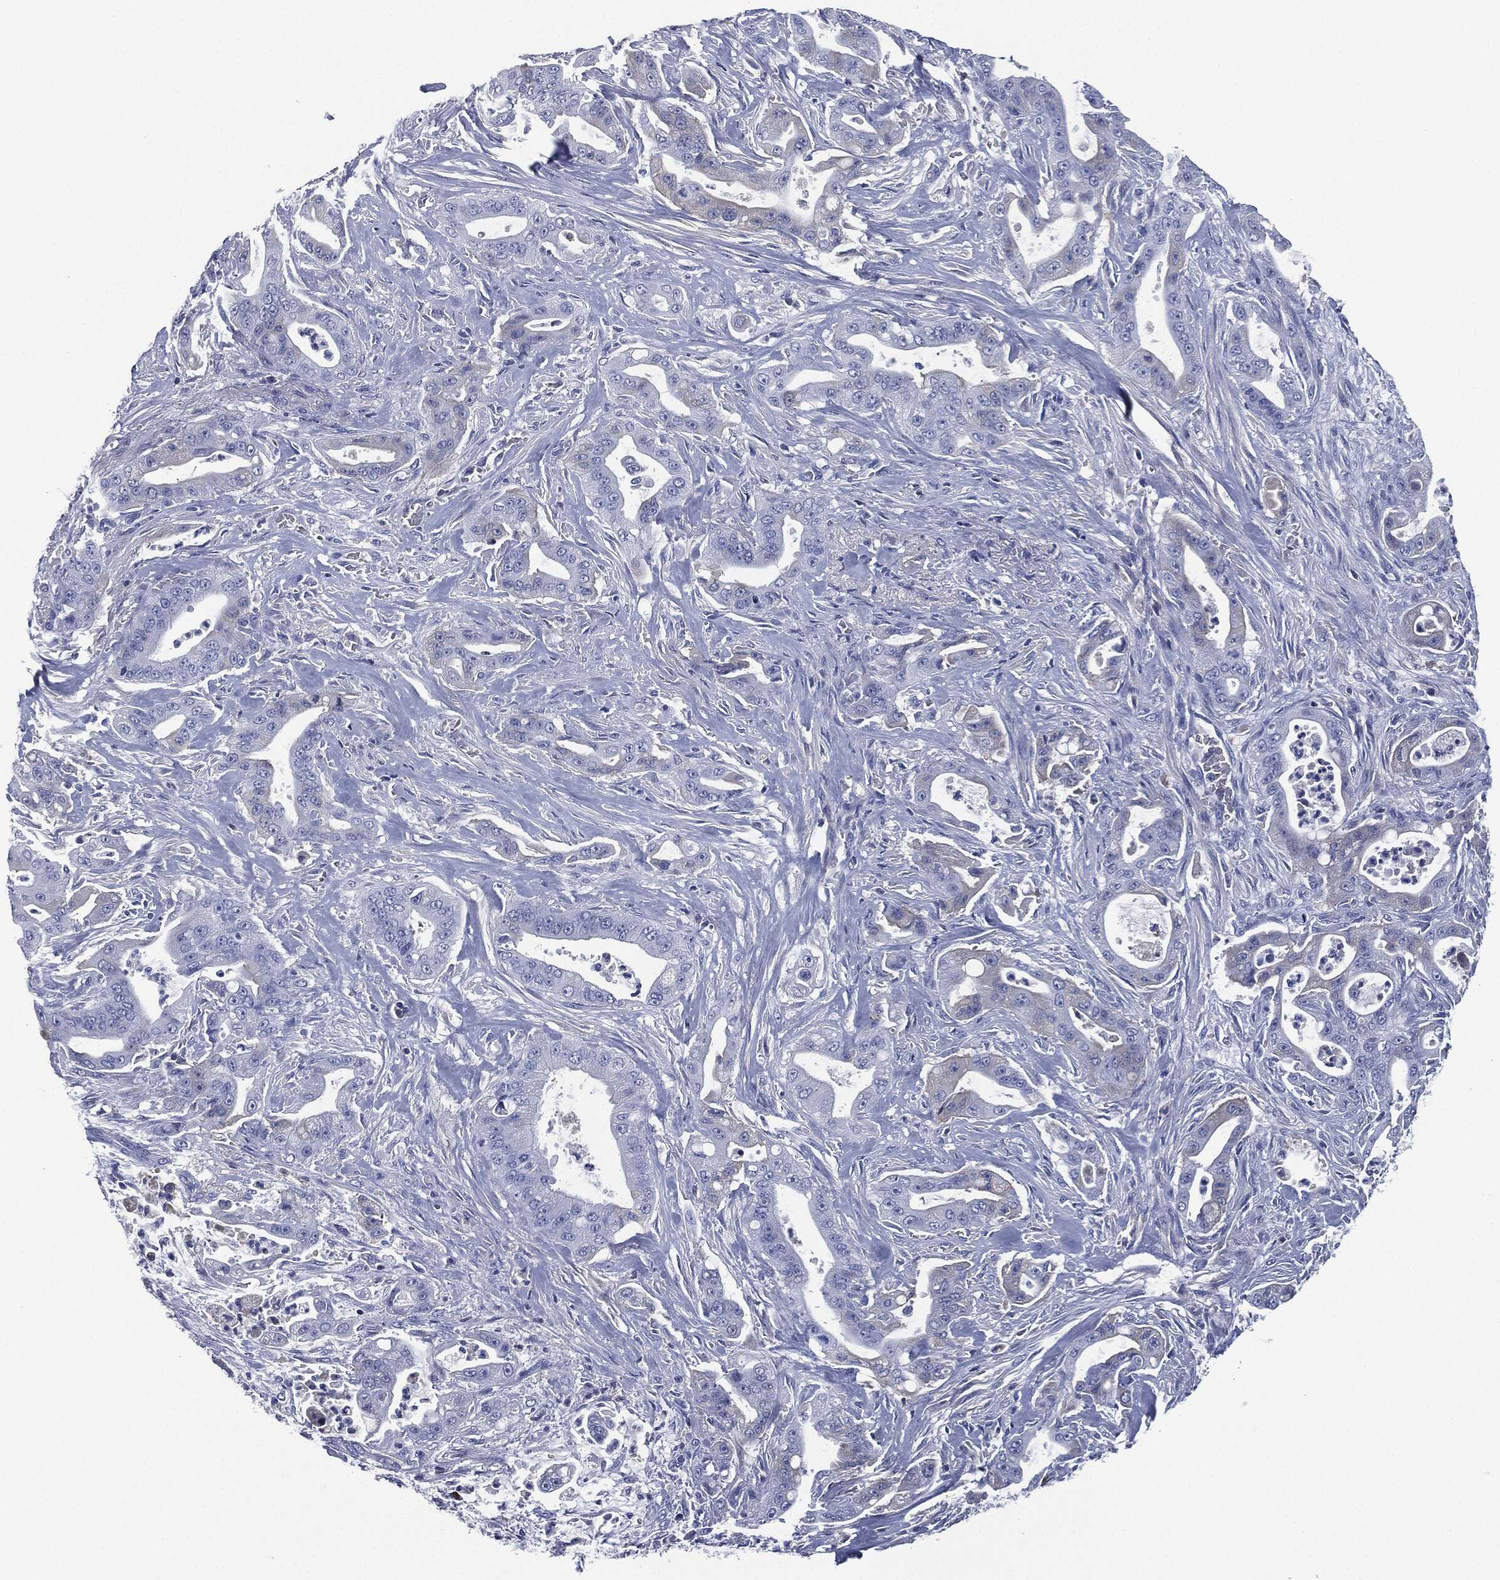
{"staining": {"intensity": "negative", "quantity": "none", "location": "none"}, "tissue": "pancreatic cancer", "cell_type": "Tumor cells", "image_type": "cancer", "snomed": [{"axis": "morphology", "description": "Normal tissue, NOS"}, {"axis": "morphology", "description": "Inflammation, NOS"}, {"axis": "morphology", "description": "Adenocarcinoma, NOS"}, {"axis": "topography", "description": "Pancreas"}], "caption": "Immunohistochemistry (IHC) of human pancreatic cancer displays no staining in tumor cells.", "gene": "SIGLEC7", "patient": {"sex": "male", "age": 57}}